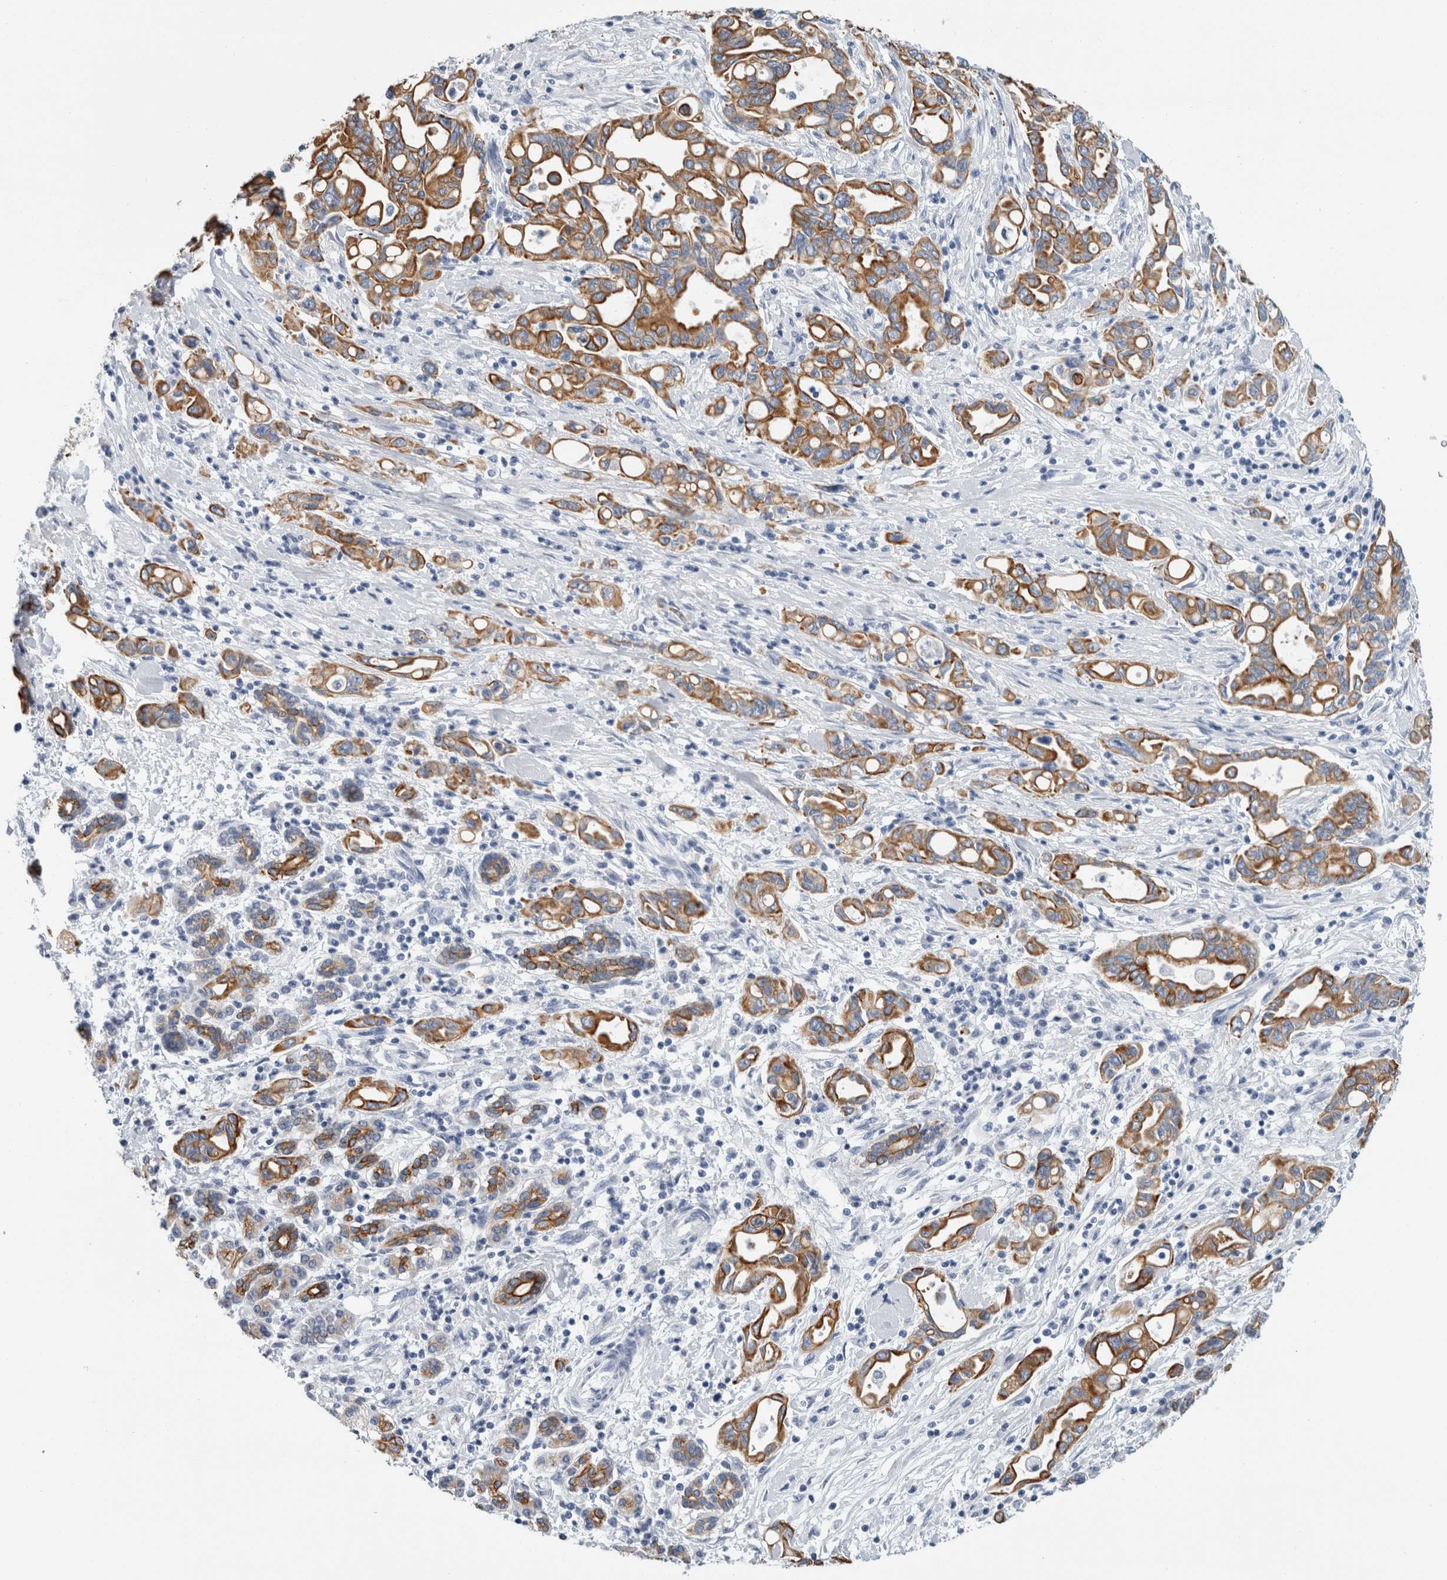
{"staining": {"intensity": "moderate", "quantity": "25%-75%", "location": "cytoplasmic/membranous"}, "tissue": "pancreatic cancer", "cell_type": "Tumor cells", "image_type": "cancer", "snomed": [{"axis": "morphology", "description": "Adenocarcinoma, NOS"}, {"axis": "topography", "description": "Pancreas"}], "caption": "Tumor cells reveal medium levels of moderate cytoplasmic/membranous staining in approximately 25%-75% of cells in pancreatic cancer. Nuclei are stained in blue.", "gene": "RPH3AL", "patient": {"sex": "female", "age": 57}}